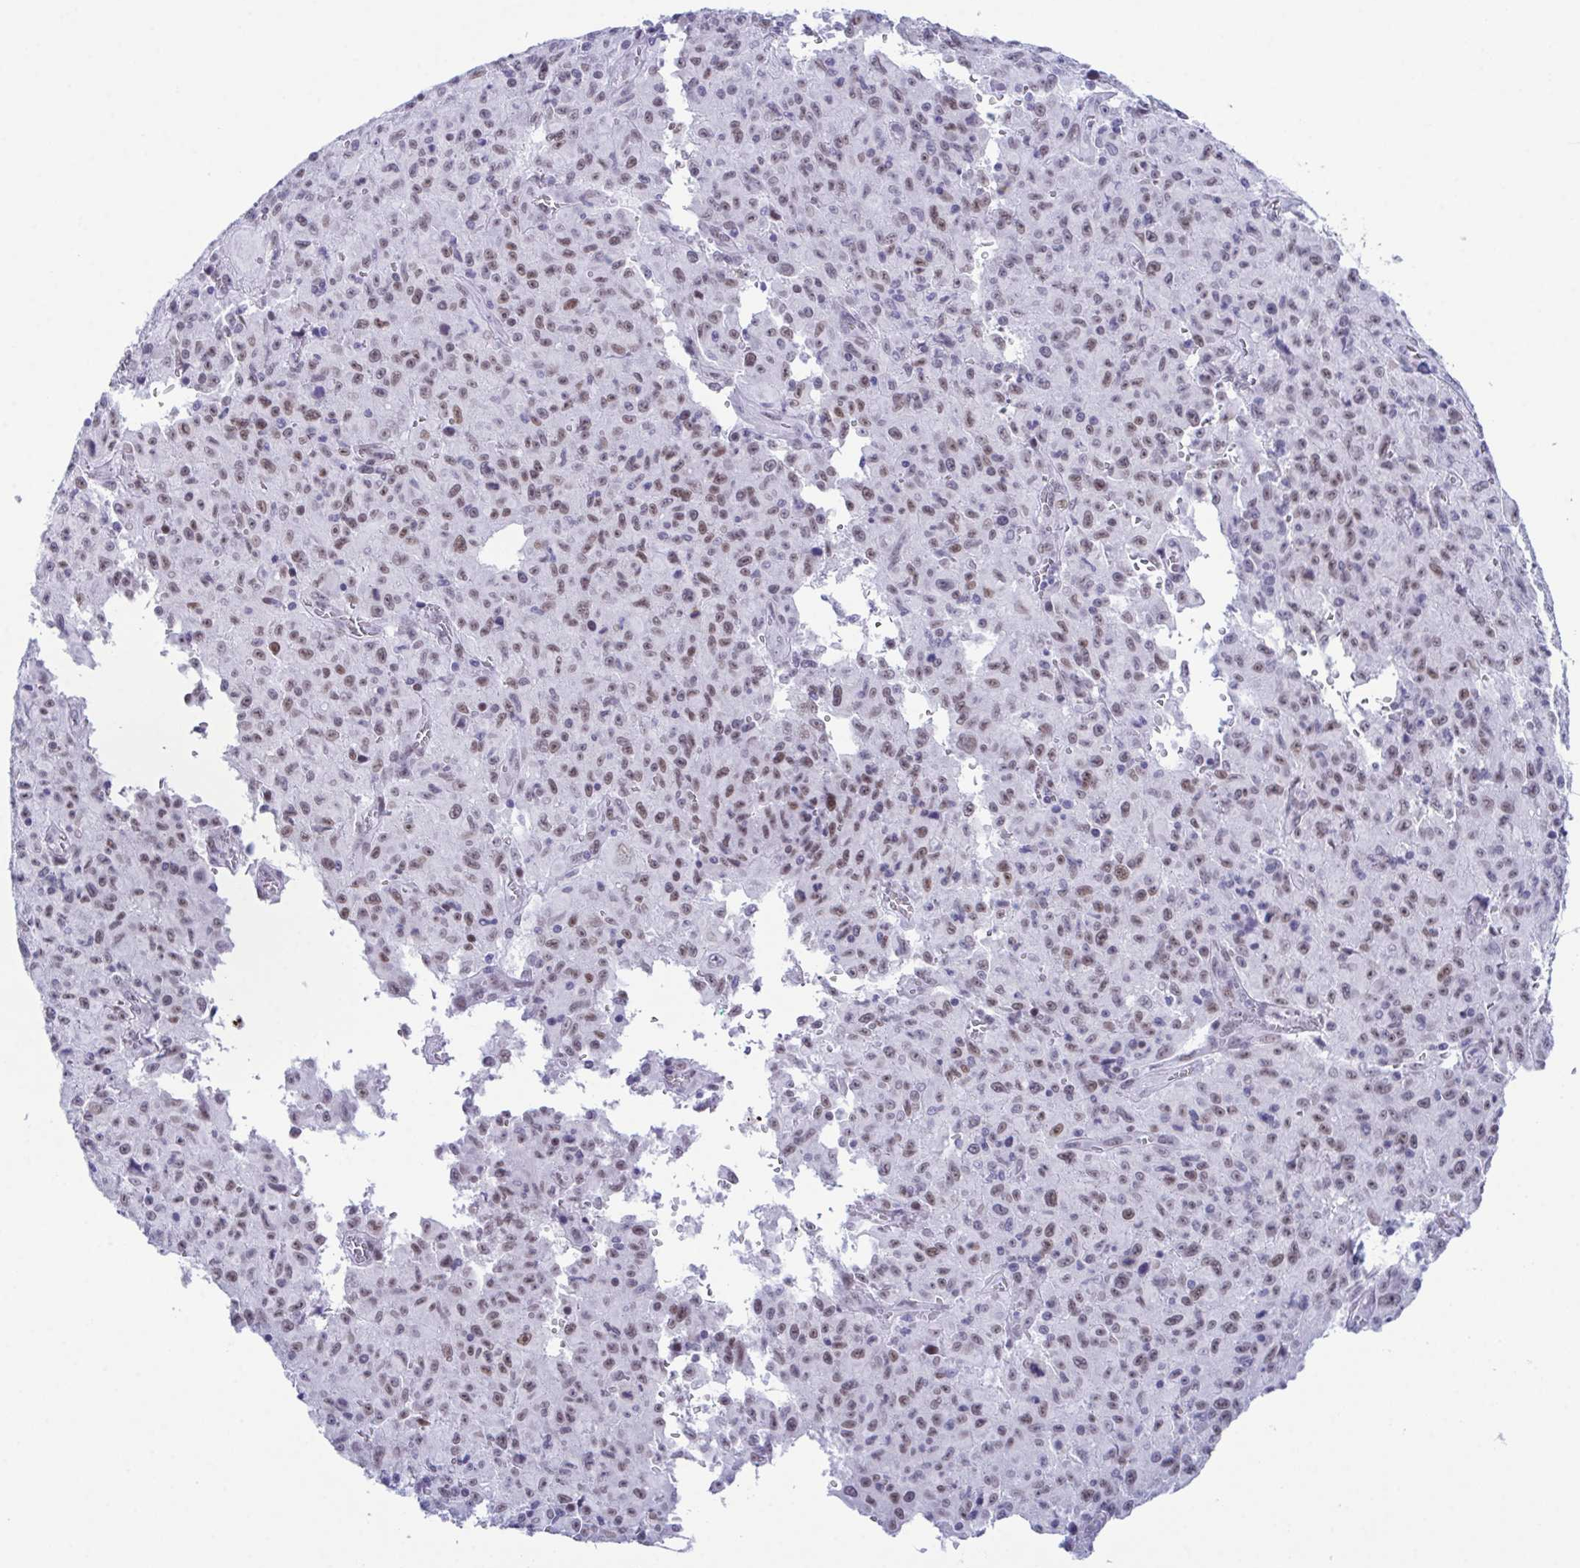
{"staining": {"intensity": "weak", "quantity": "25%-75%", "location": "nuclear"}, "tissue": "melanoma", "cell_type": "Tumor cells", "image_type": "cancer", "snomed": [{"axis": "morphology", "description": "Malignant melanoma, NOS"}, {"axis": "topography", "description": "Skin"}], "caption": "Immunohistochemical staining of melanoma demonstrates low levels of weak nuclear expression in about 25%-75% of tumor cells.", "gene": "SUGP2", "patient": {"sex": "male", "age": 46}}